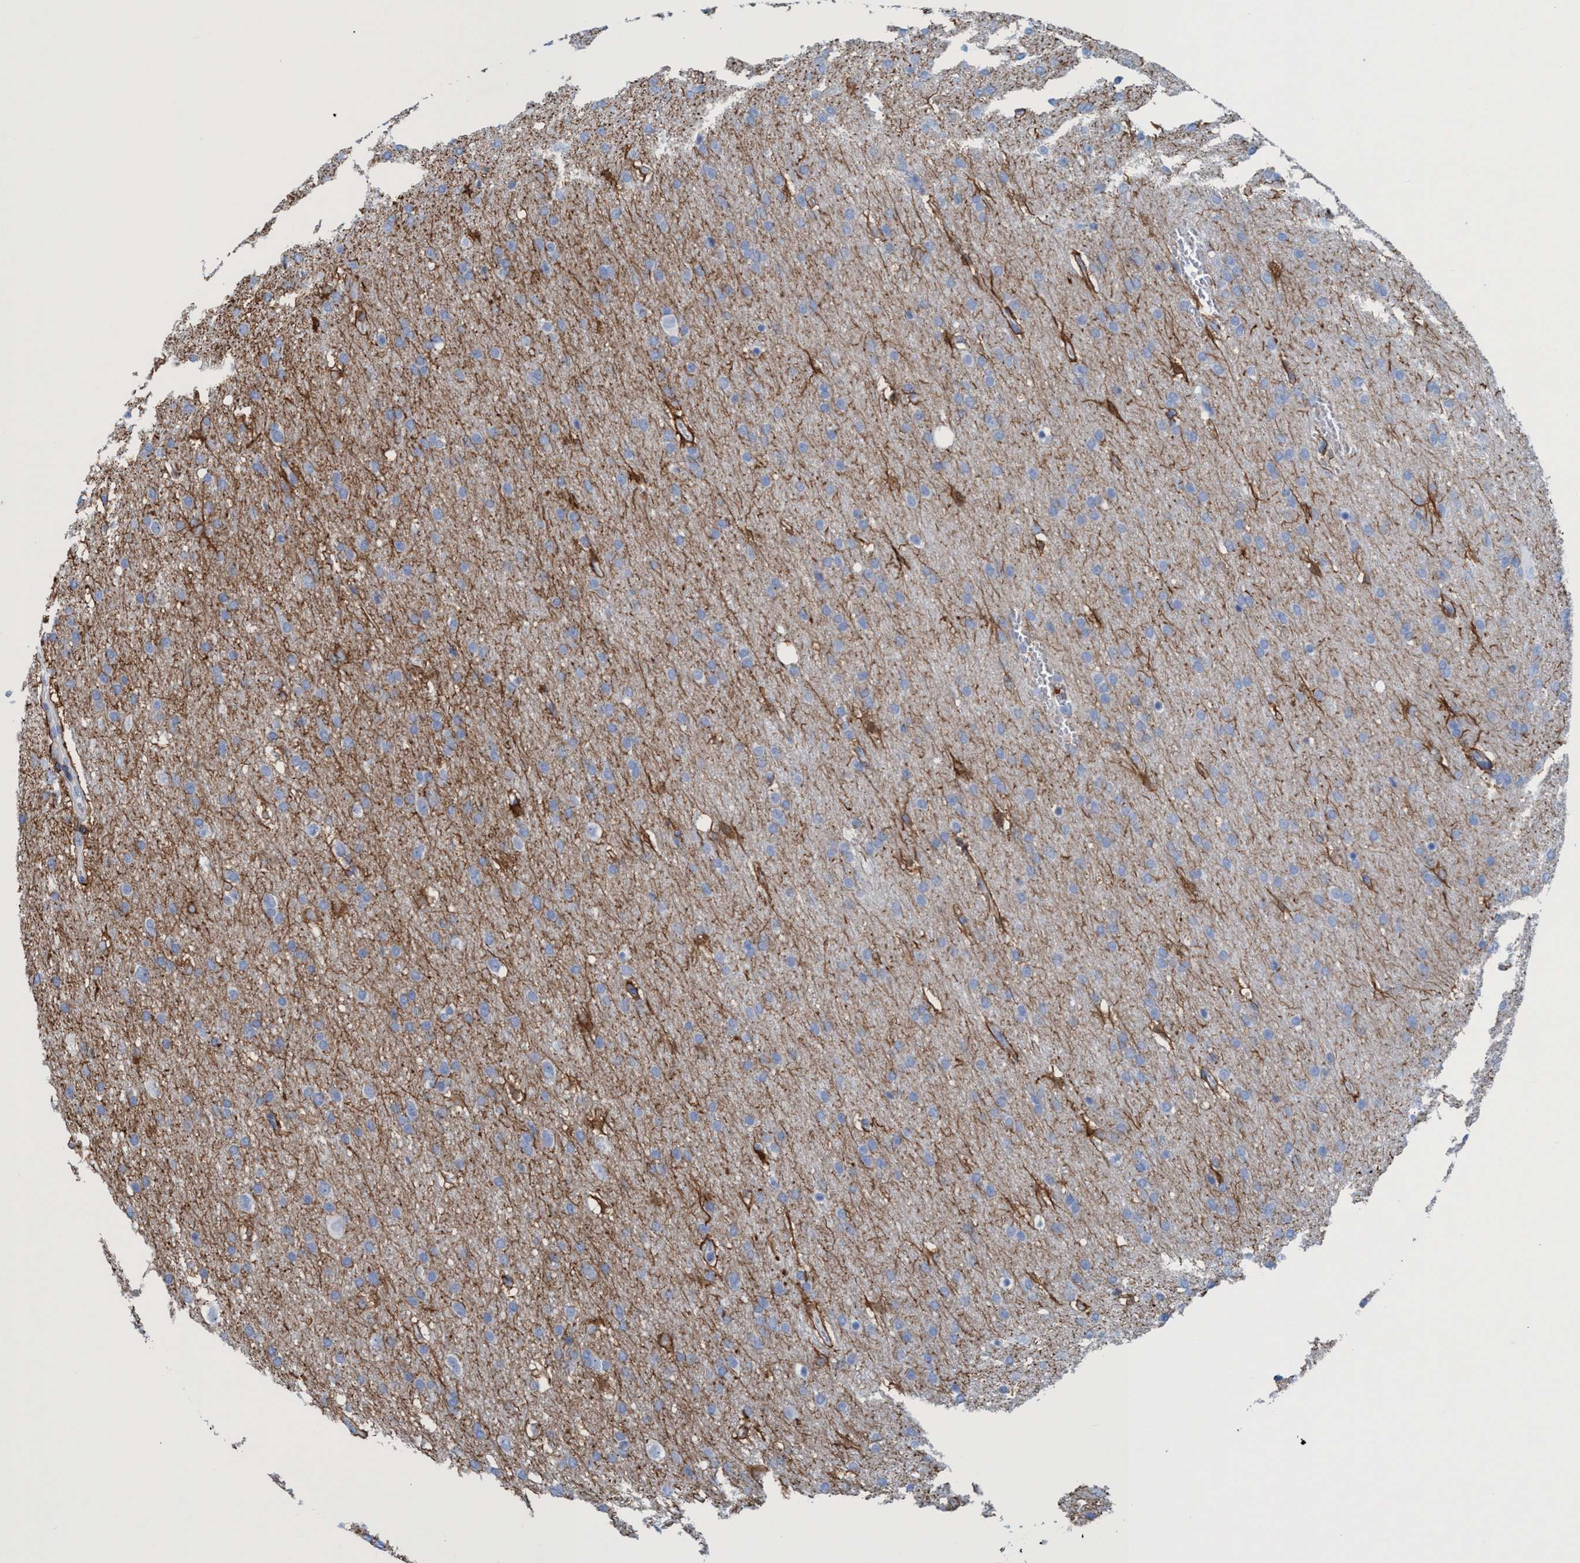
{"staining": {"intensity": "weak", "quantity": "<25%", "location": "cytoplasmic/membranous"}, "tissue": "glioma", "cell_type": "Tumor cells", "image_type": "cancer", "snomed": [{"axis": "morphology", "description": "Glioma, malignant, Low grade"}, {"axis": "topography", "description": "Brain"}], "caption": "DAB immunohistochemical staining of malignant glioma (low-grade) demonstrates no significant expression in tumor cells. (Stains: DAB (3,3'-diaminobenzidine) immunohistochemistry with hematoxylin counter stain, Microscopy: brightfield microscopy at high magnification).", "gene": "EZR", "patient": {"sex": "female", "age": 37}}